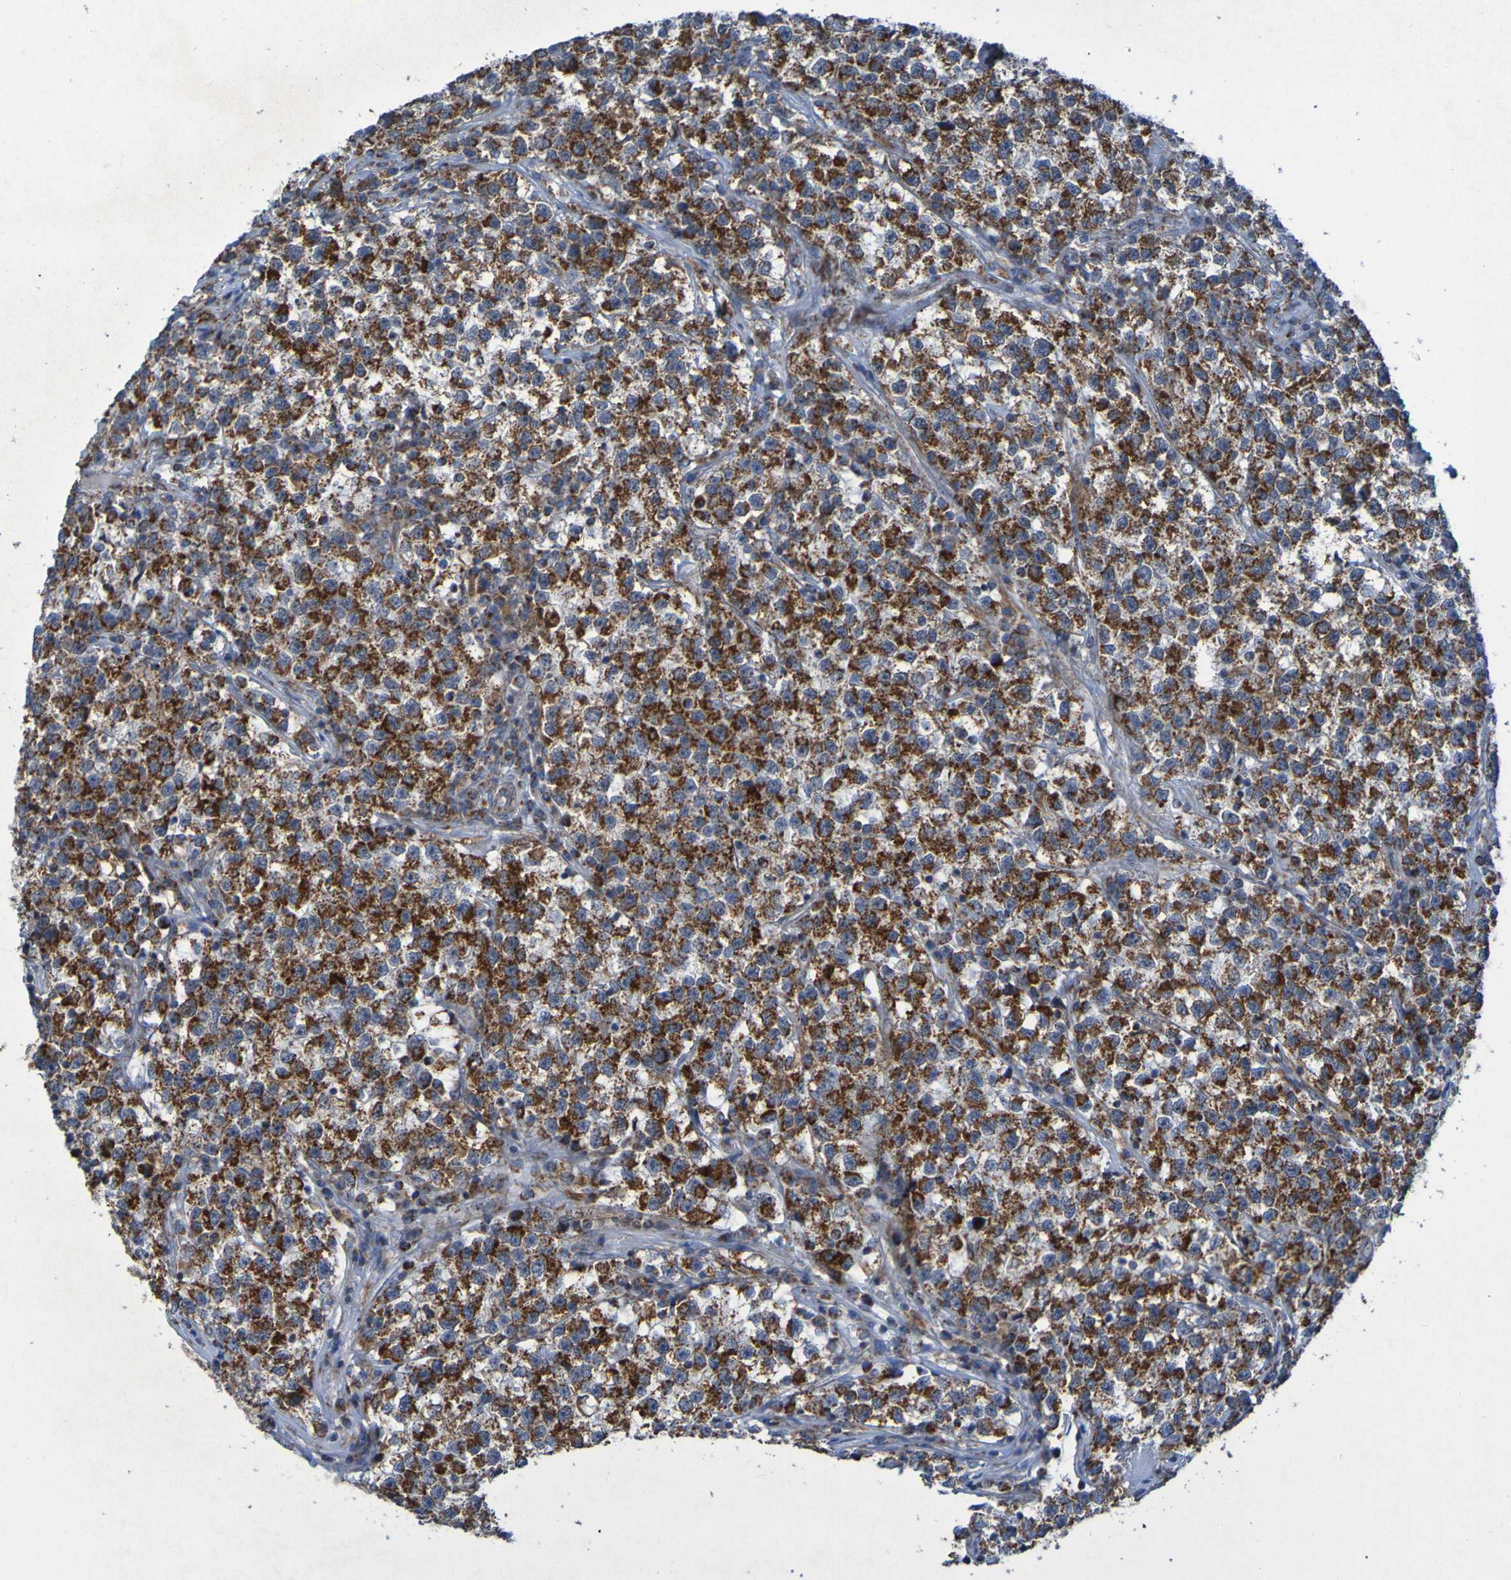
{"staining": {"intensity": "strong", "quantity": ">75%", "location": "cytoplasmic/membranous"}, "tissue": "testis cancer", "cell_type": "Tumor cells", "image_type": "cancer", "snomed": [{"axis": "morphology", "description": "Seminoma, NOS"}, {"axis": "topography", "description": "Testis"}], "caption": "Protein staining of testis cancer tissue exhibits strong cytoplasmic/membranous staining in approximately >75% of tumor cells.", "gene": "CCDC51", "patient": {"sex": "male", "age": 22}}